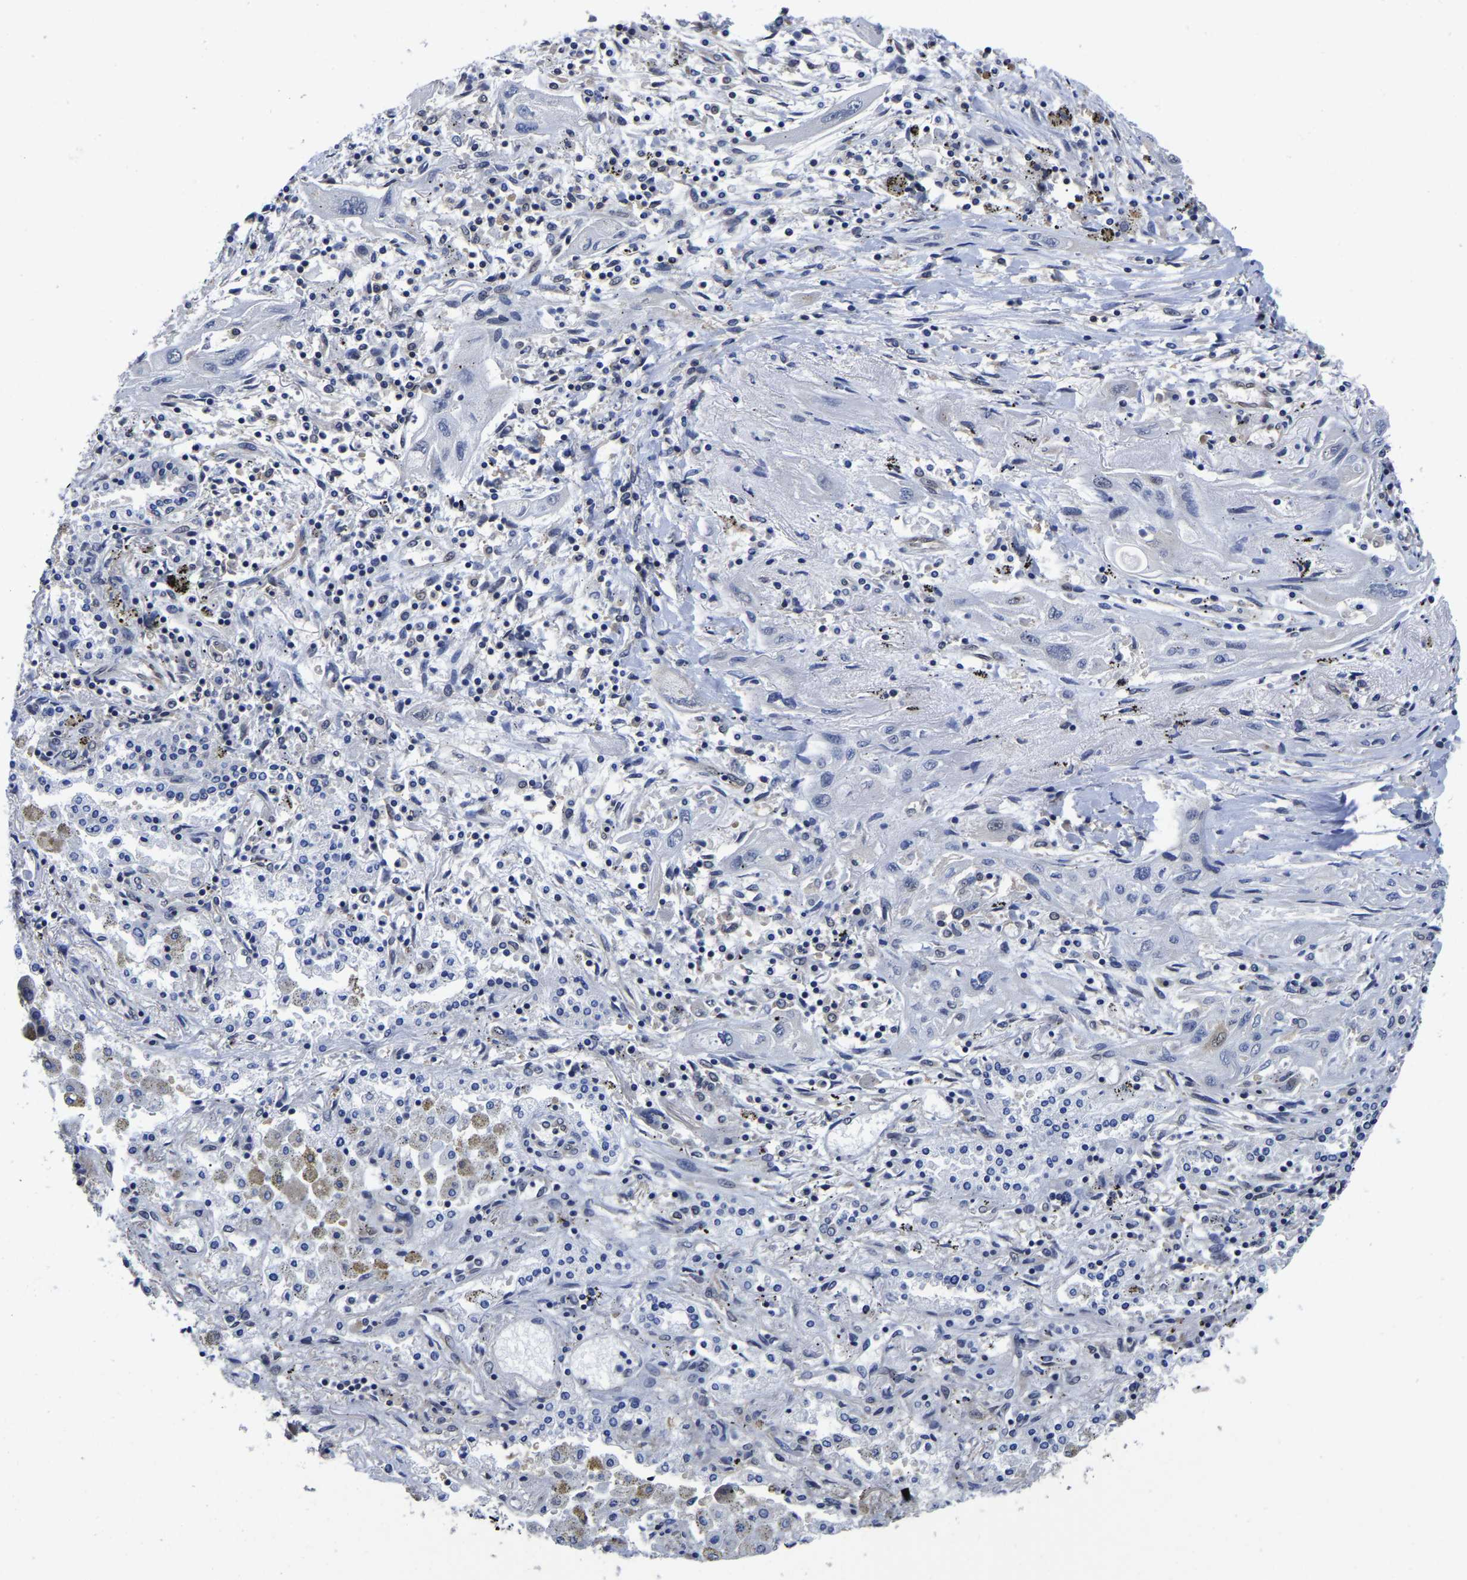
{"staining": {"intensity": "negative", "quantity": "none", "location": "none"}, "tissue": "lung cancer", "cell_type": "Tumor cells", "image_type": "cancer", "snomed": [{"axis": "morphology", "description": "Squamous cell carcinoma, NOS"}, {"axis": "topography", "description": "Lung"}], "caption": "Protein analysis of lung squamous cell carcinoma reveals no significant expression in tumor cells.", "gene": "MCOLN2", "patient": {"sex": "female", "age": 47}}